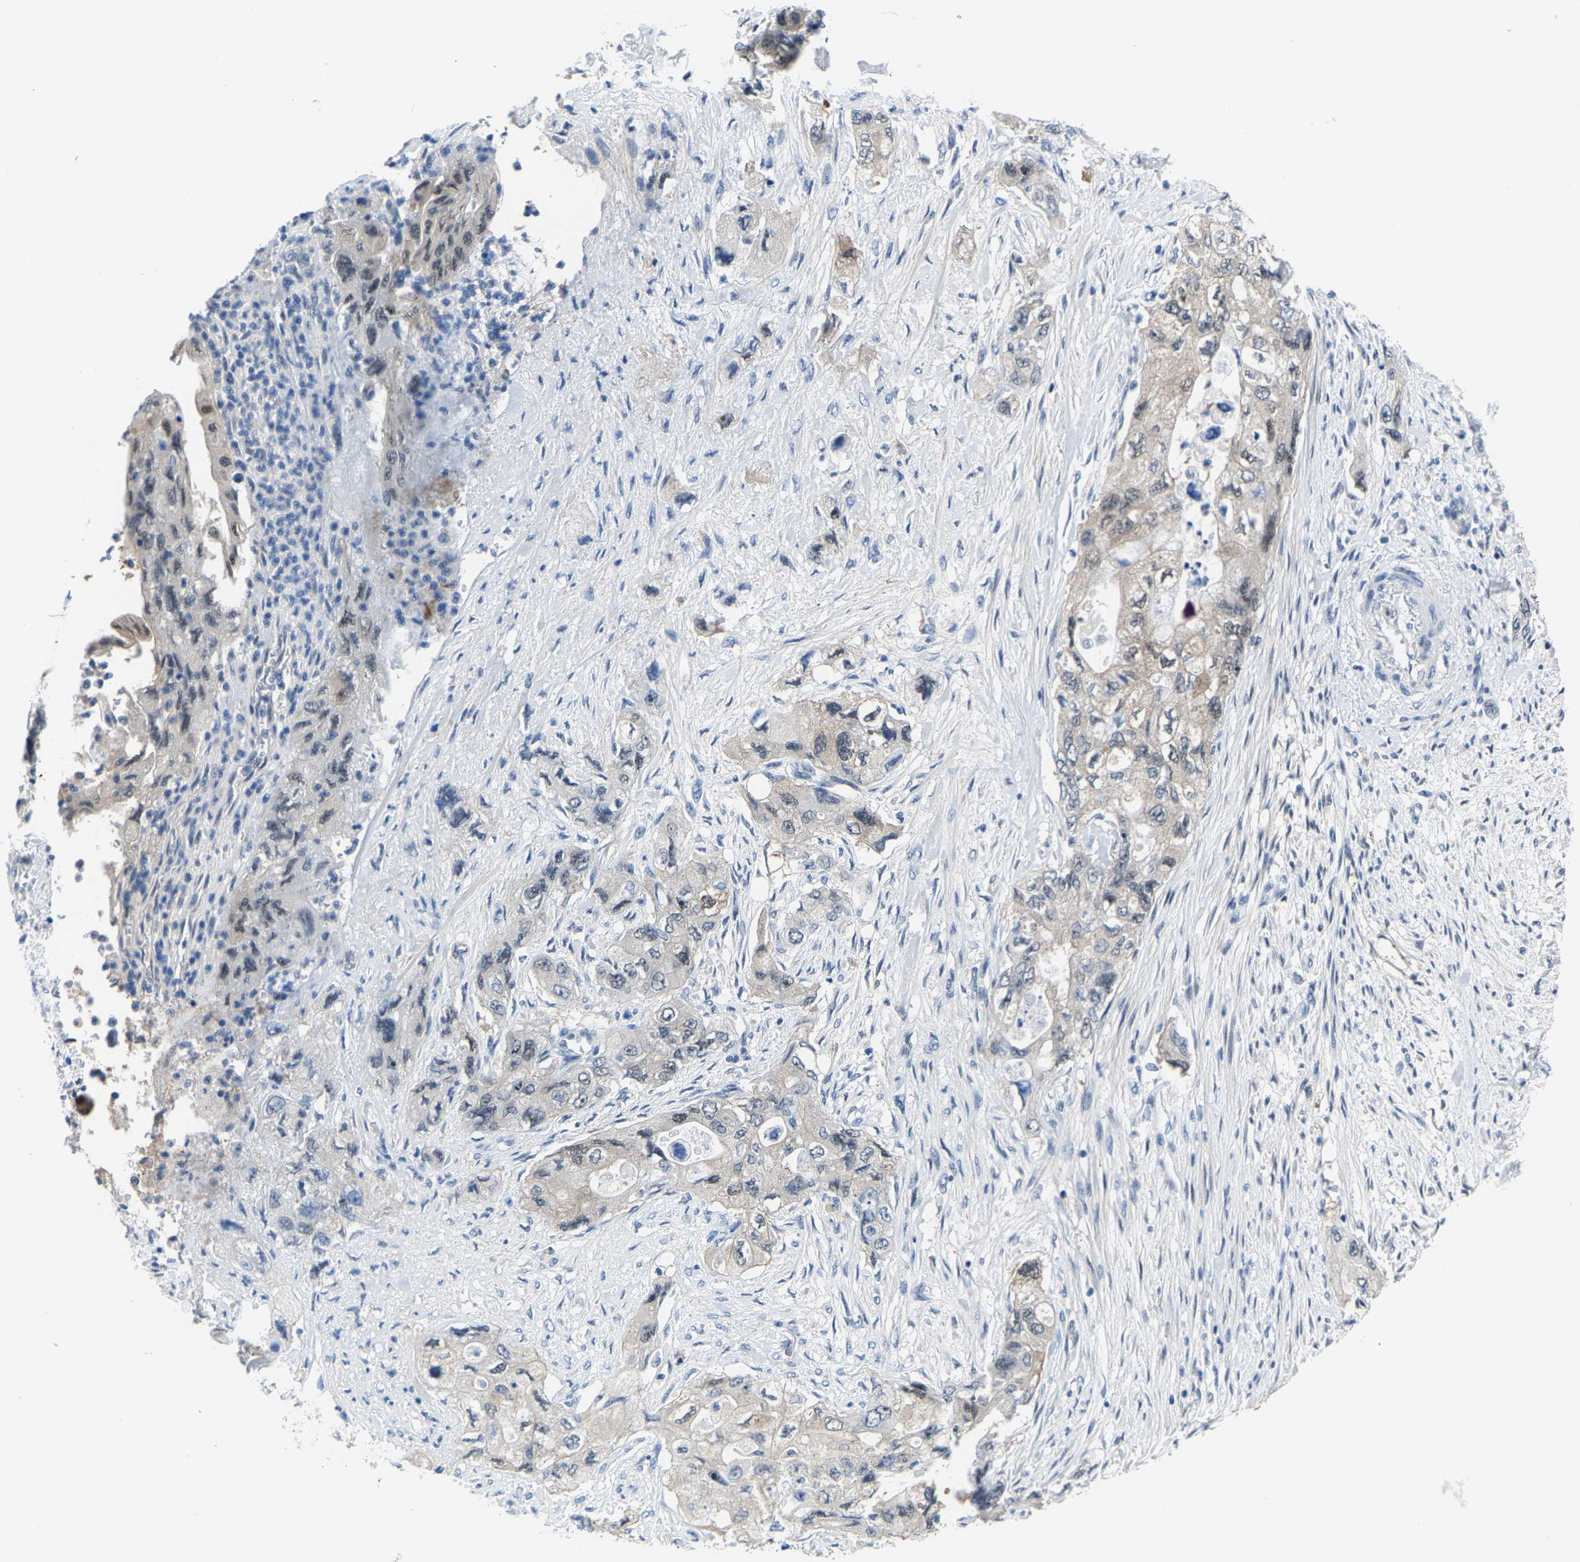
{"staining": {"intensity": "weak", "quantity": "<25%", "location": "cytoplasmic/membranous"}, "tissue": "pancreatic cancer", "cell_type": "Tumor cells", "image_type": "cancer", "snomed": [{"axis": "morphology", "description": "Adenocarcinoma, NOS"}, {"axis": "topography", "description": "Pancreas"}], "caption": "High magnification brightfield microscopy of pancreatic cancer (adenocarcinoma) stained with DAB (3,3'-diaminobenzidine) (brown) and counterstained with hematoxylin (blue): tumor cells show no significant staining.", "gene": "SSH3", "patient": {"sex": "female", "age": 73}}